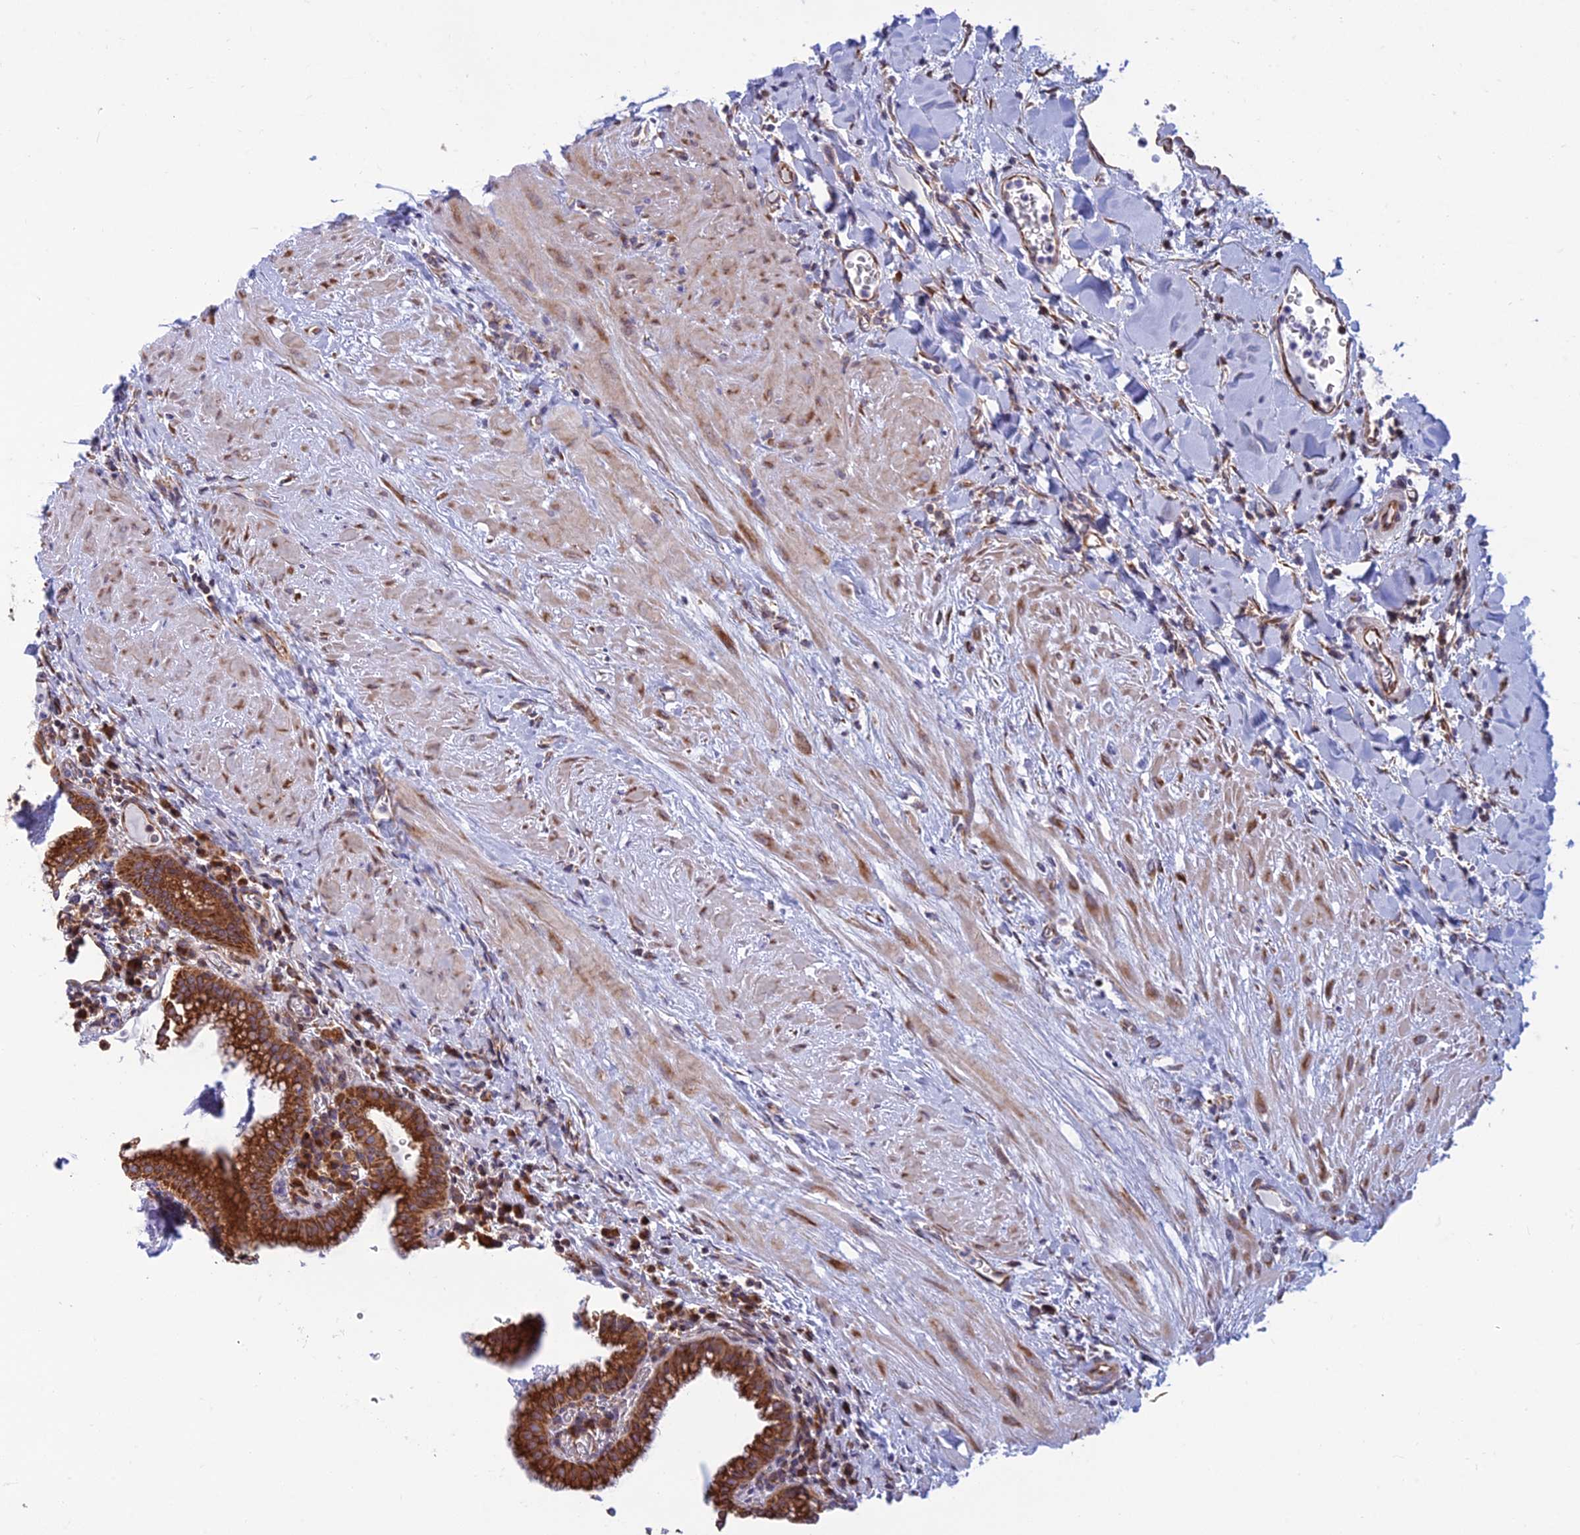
{"staining": {"intensity": "moderate", "quantity": ">75%", "location": "cytoplasmic/membranous"}, "tissue": "gallbladder", "cell_type": "Glandular cells", "image_type": "normal", "snomed": [{"axis": "morphology", "description": "Normal tissue, NOS"}, {"axis": "topography", "description": "Gallbladder"}], "caption": "Protein analysis of benign gallbladder reveals moderate cytoplasmic/membranous staining in approximately >75% of glandular cells.", "gene": "RPL17", "patient": {"sex": "male", "age": 78}}